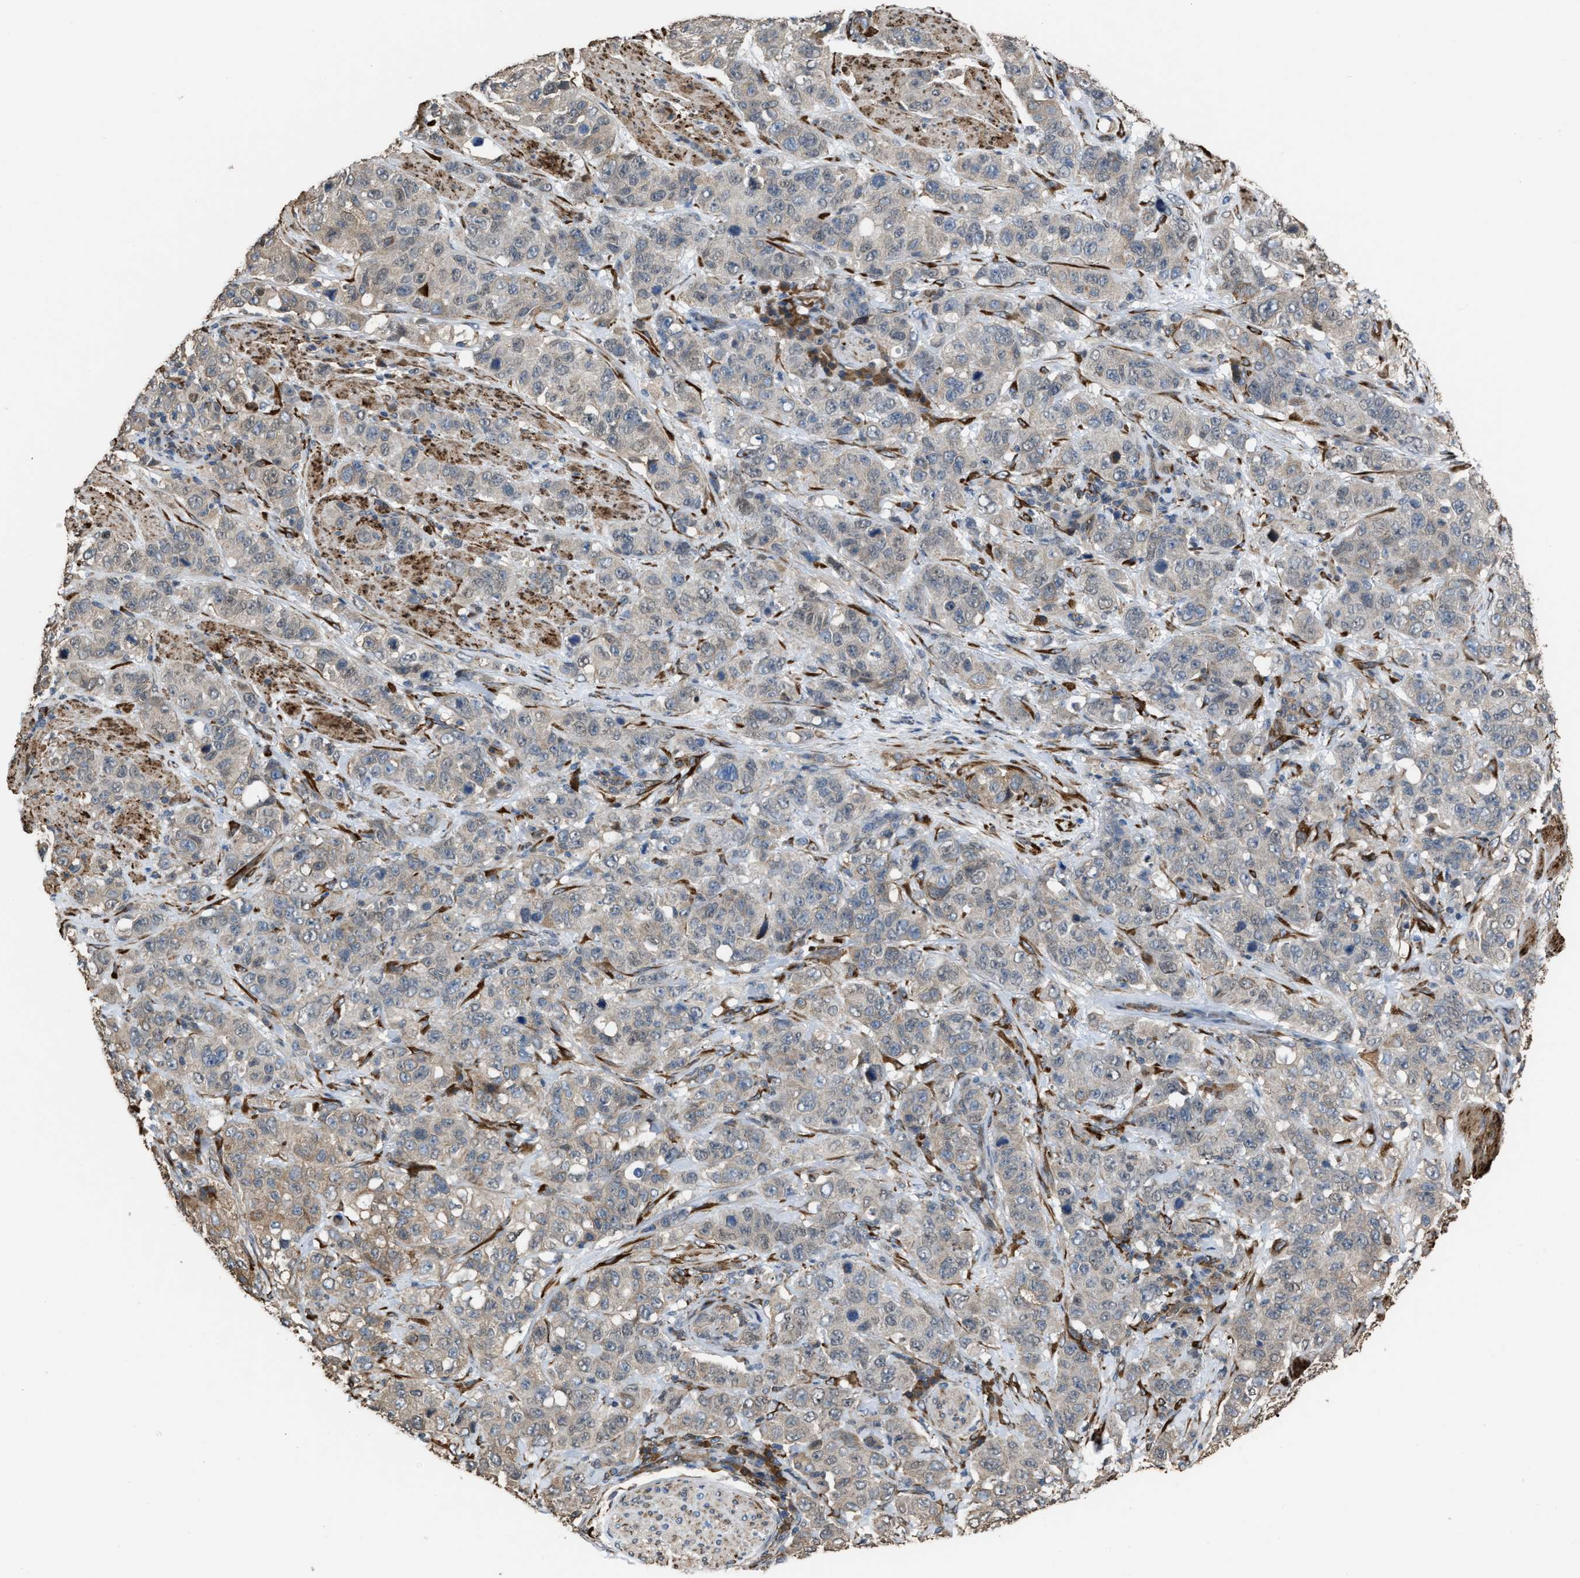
{"staining": {"intensity": "weak", "quantity": "25%-75%", "location": "cytoplasmic/membranous"}, "tissue": "stomach cancer", "cell_type": "Tumor cells", "image_type": "cancer", "snomed": [{"axis": "morphology", "description": "Adenocarcinoma, NOS"}, {"axis": "topography", "description": "Stomach"}], "caption": "Human stomach adenocarcinoma stained with a protein marker reveals weak staining in tumor cells.", "gene": "SELENOM", "patient": {"sex": "male", "age": 48}}